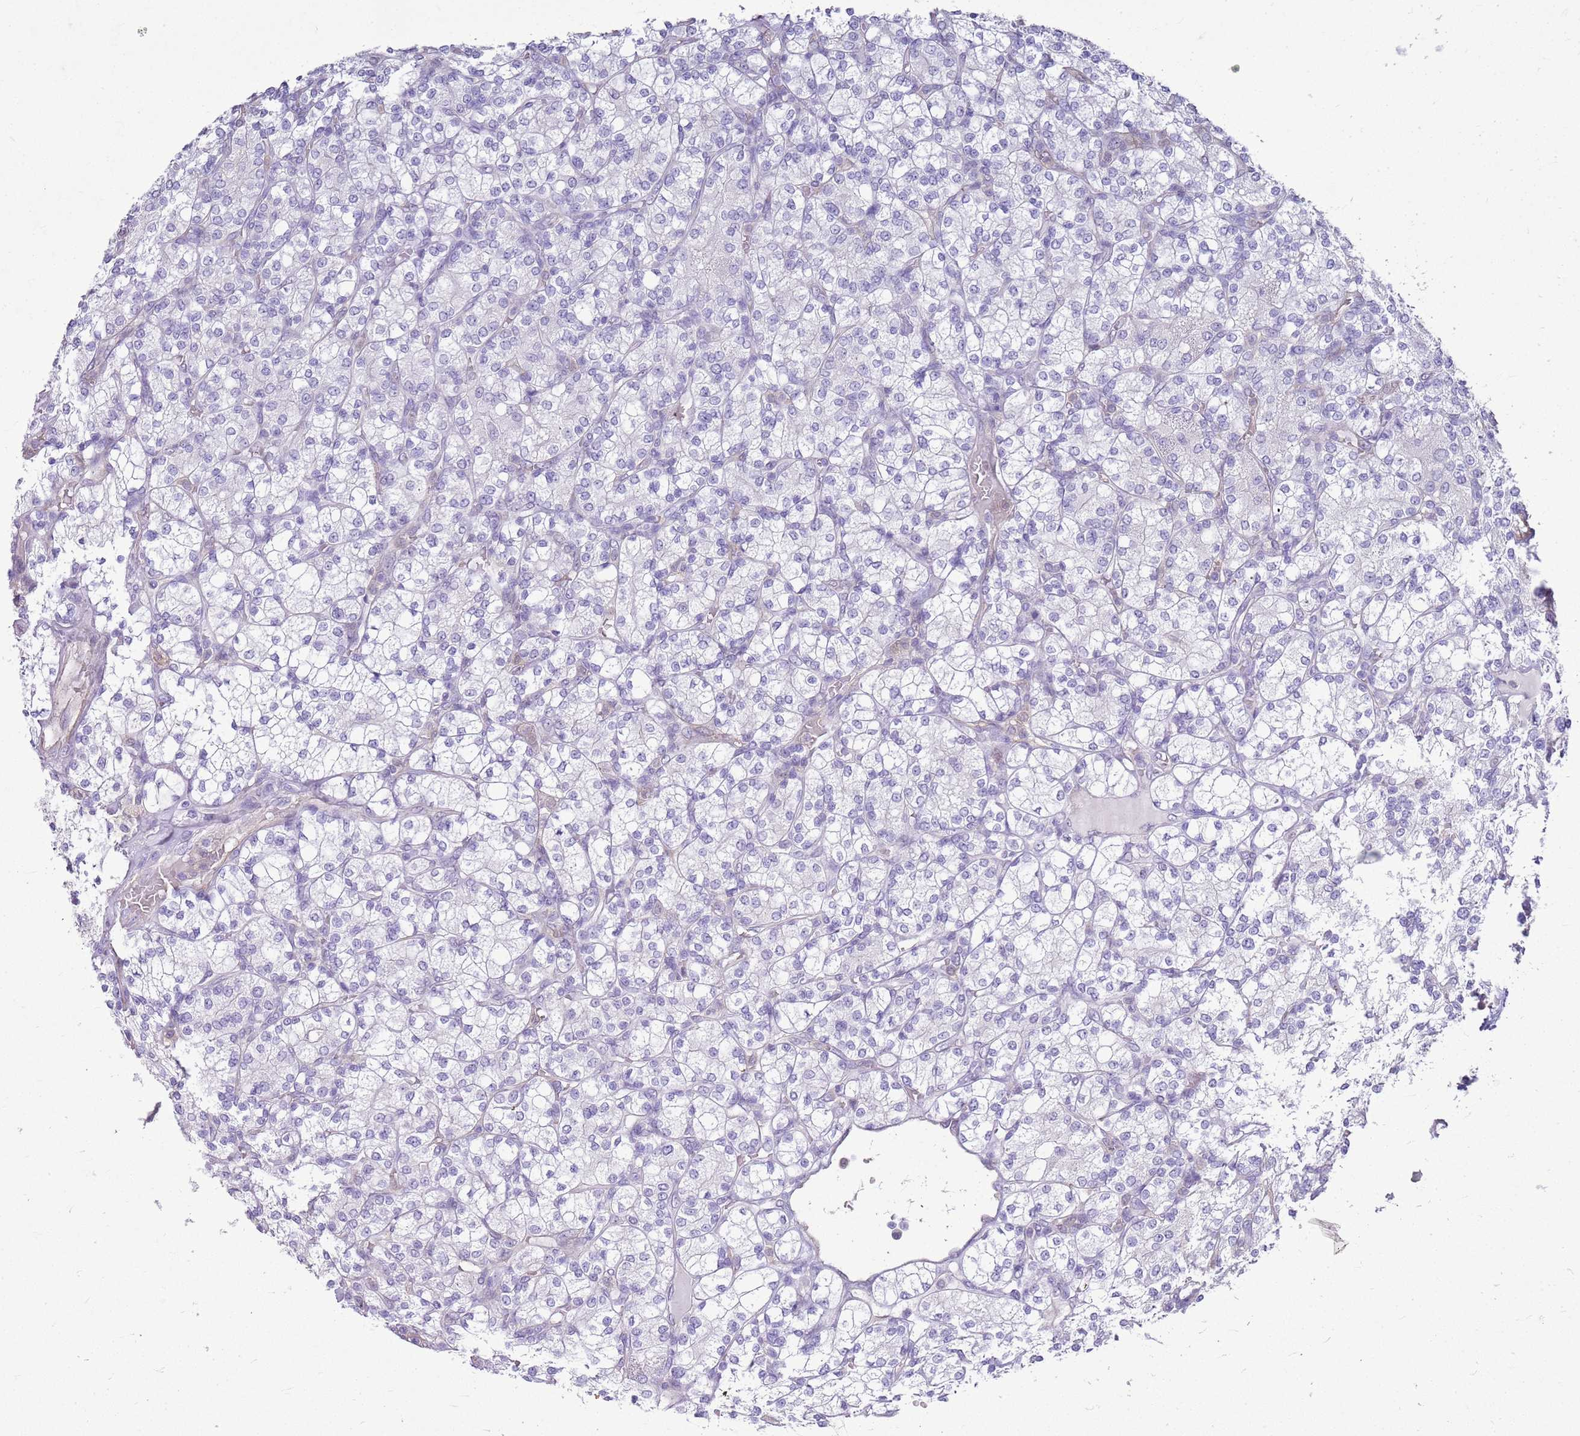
{"staining": {"intensity": "negative", "quantity": "none", "location": "none"}, "tissue": "renal cancer", "cell_type": "Tumor cells", "image_type": "cancer", "snomed": [{"axis": "morphology", "description": "Adenocarcinoma, NOS"}, {"axis": "topography", "description": "Kidney"}], "caption": "Photomicrograph shows no protein positivity in tumor cells of renal cancer tissue.", "gene": "SULT1E1", "patient": {"sex": "male", "age": 77}}